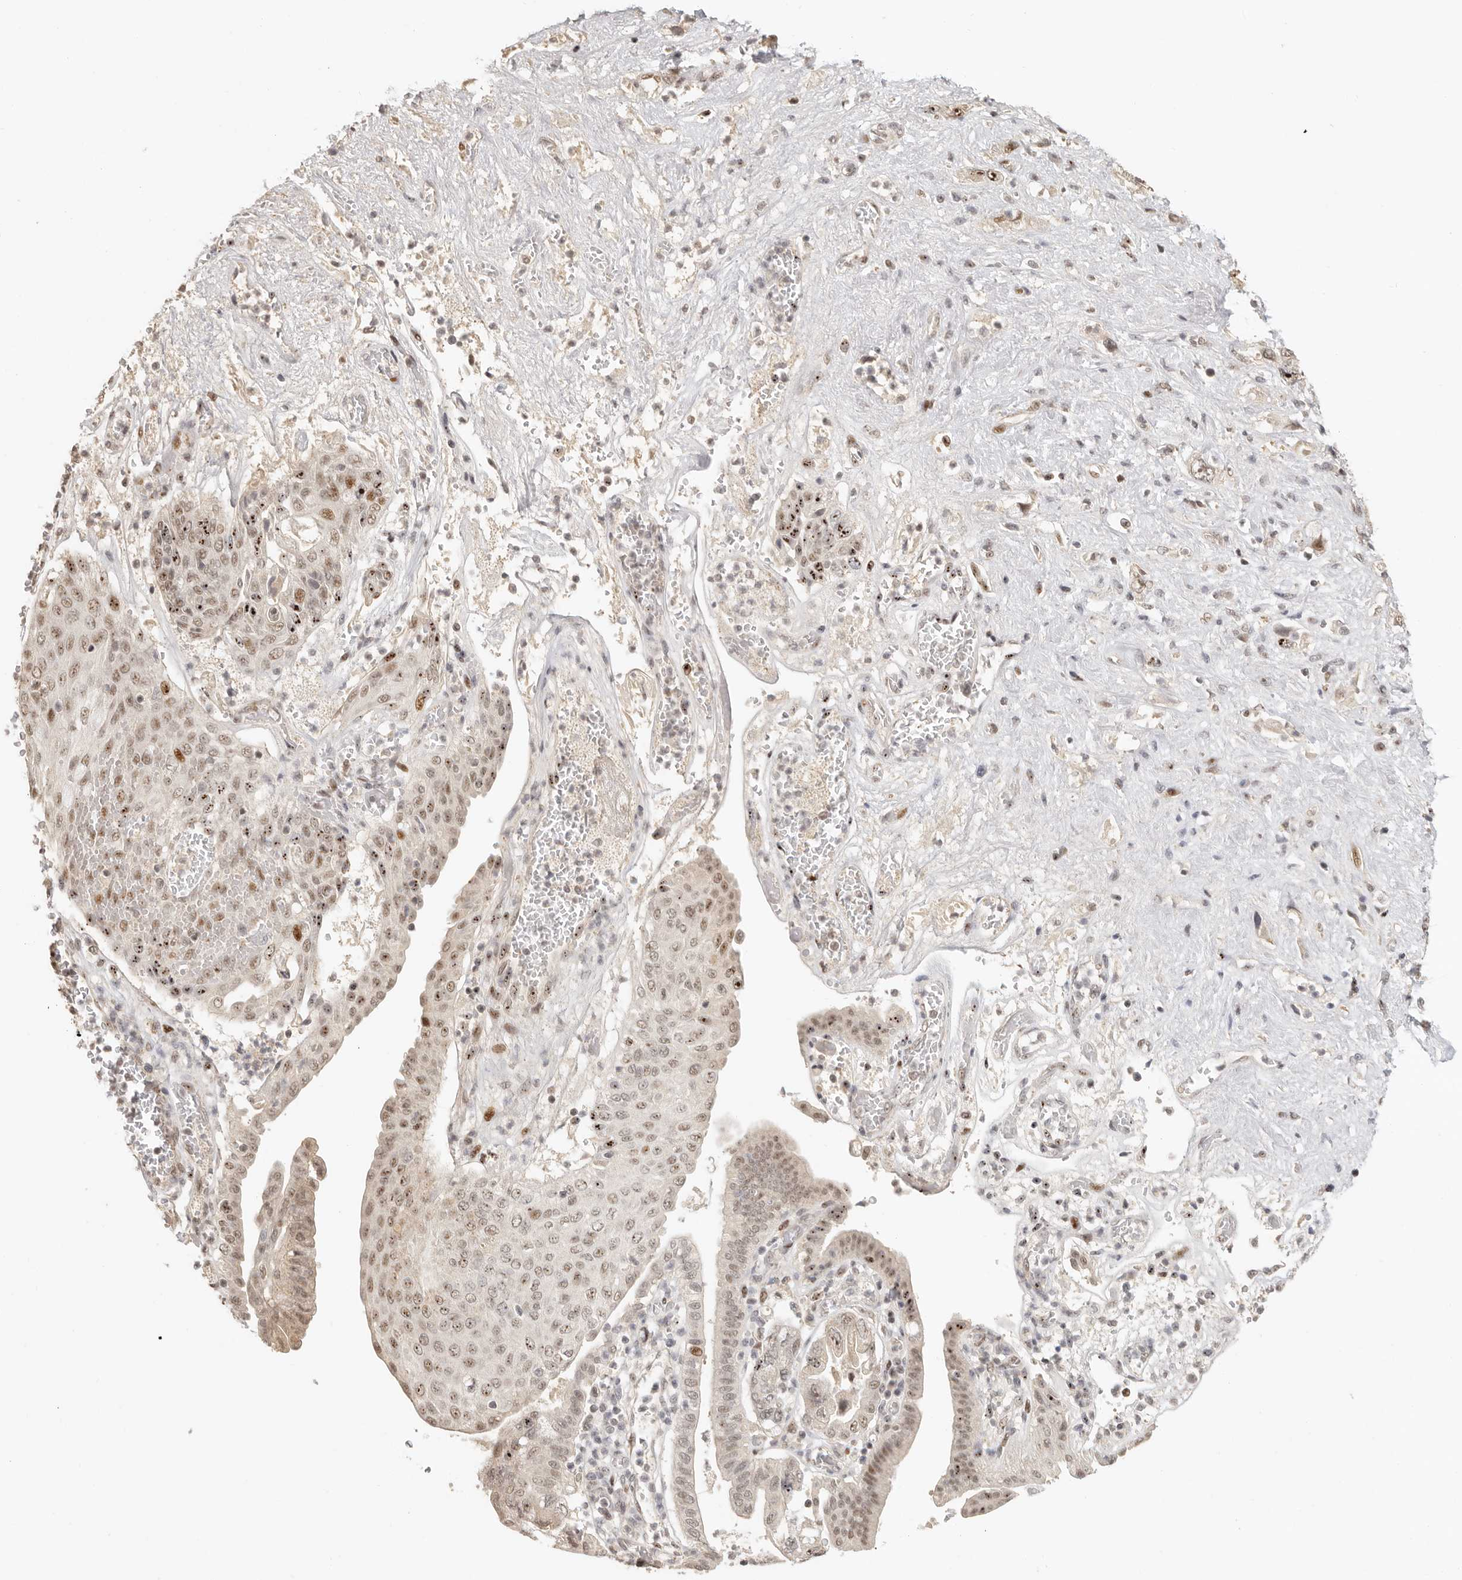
{"staining": {"intensity": "moderate", "quantity": ">75%", "location": "nuclear"}, "tissue": "pancreatic cancer", "cell_type": "Tumor cells", "image_type": "cancer", "snomed": [{"axis": "morphology", "description": "Adenocarcinoma, NOS"}, {"axis": "topography", "description": "Pancreas"}], "caption": "Protein expression analysis of pancreatic adenocarcinoma displays moderate nuclear staining in approximately >75% of tumor cells. Using DAB (brown) and hematoxylin (blue) stains, captured at high magnification using brightfield microscopy.", "gene": "GPBP1L1", "patient": {"sex": "female", "age": 73}}